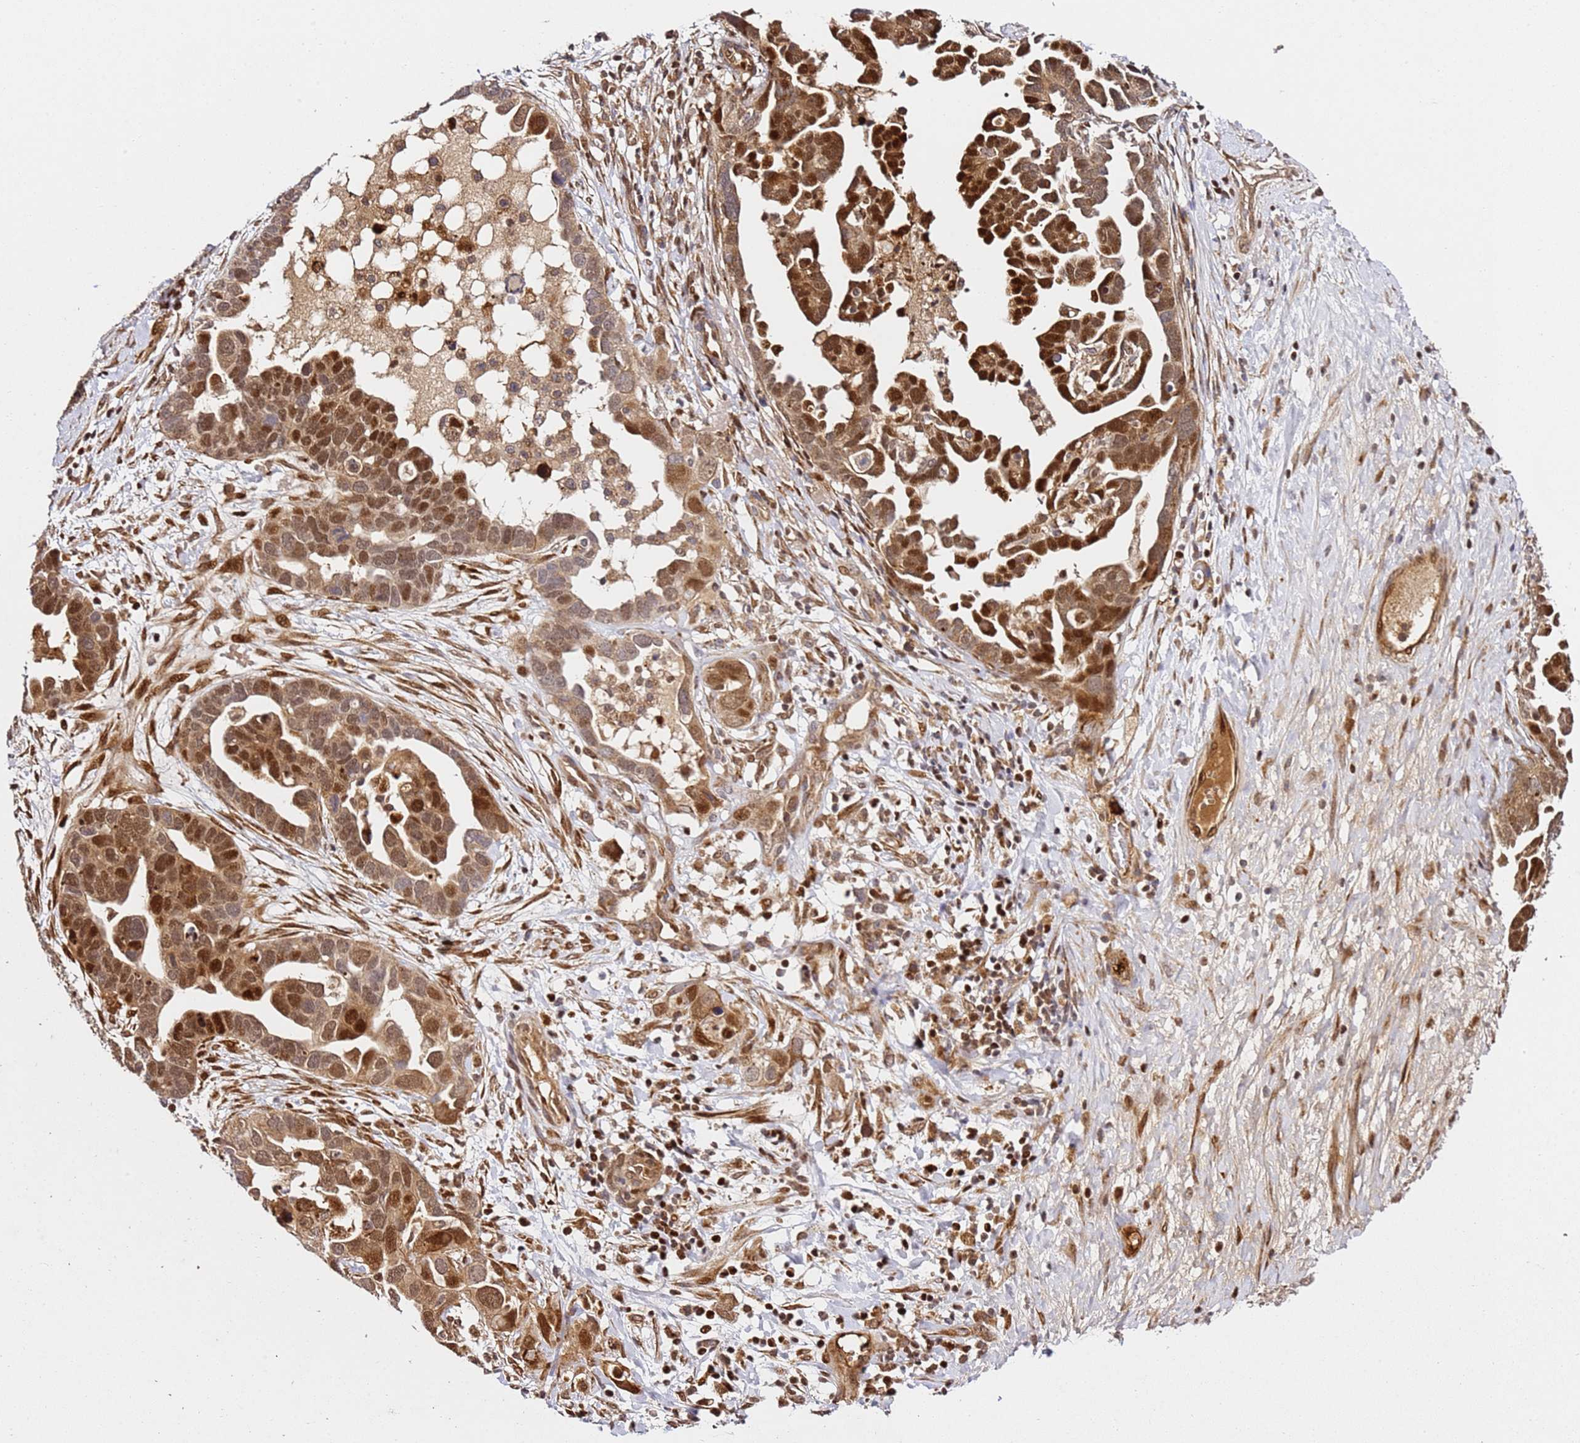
{"staining": {"intensity": "strong", "quantity": ">75%", "location": "cytoplasmic/membranous,nuclear"}, "tissue": "ovarian cancer", "cell_type": "Tumor cells", "image_type": "cancer", "snomed": [{"axis": "morphology", "description": "Cystadenocarcinoma, serous, NOS"}, {"axis": "topography", "description": "Ovary"}], "caption": "Ovarian cancer stained with a brown dye shows strong cytoplasmic/membranous and nuclear positive staining in about >75% of tumor cells.", "gene": "SMOX", "patient": {"sex": "female", "age": 54}}